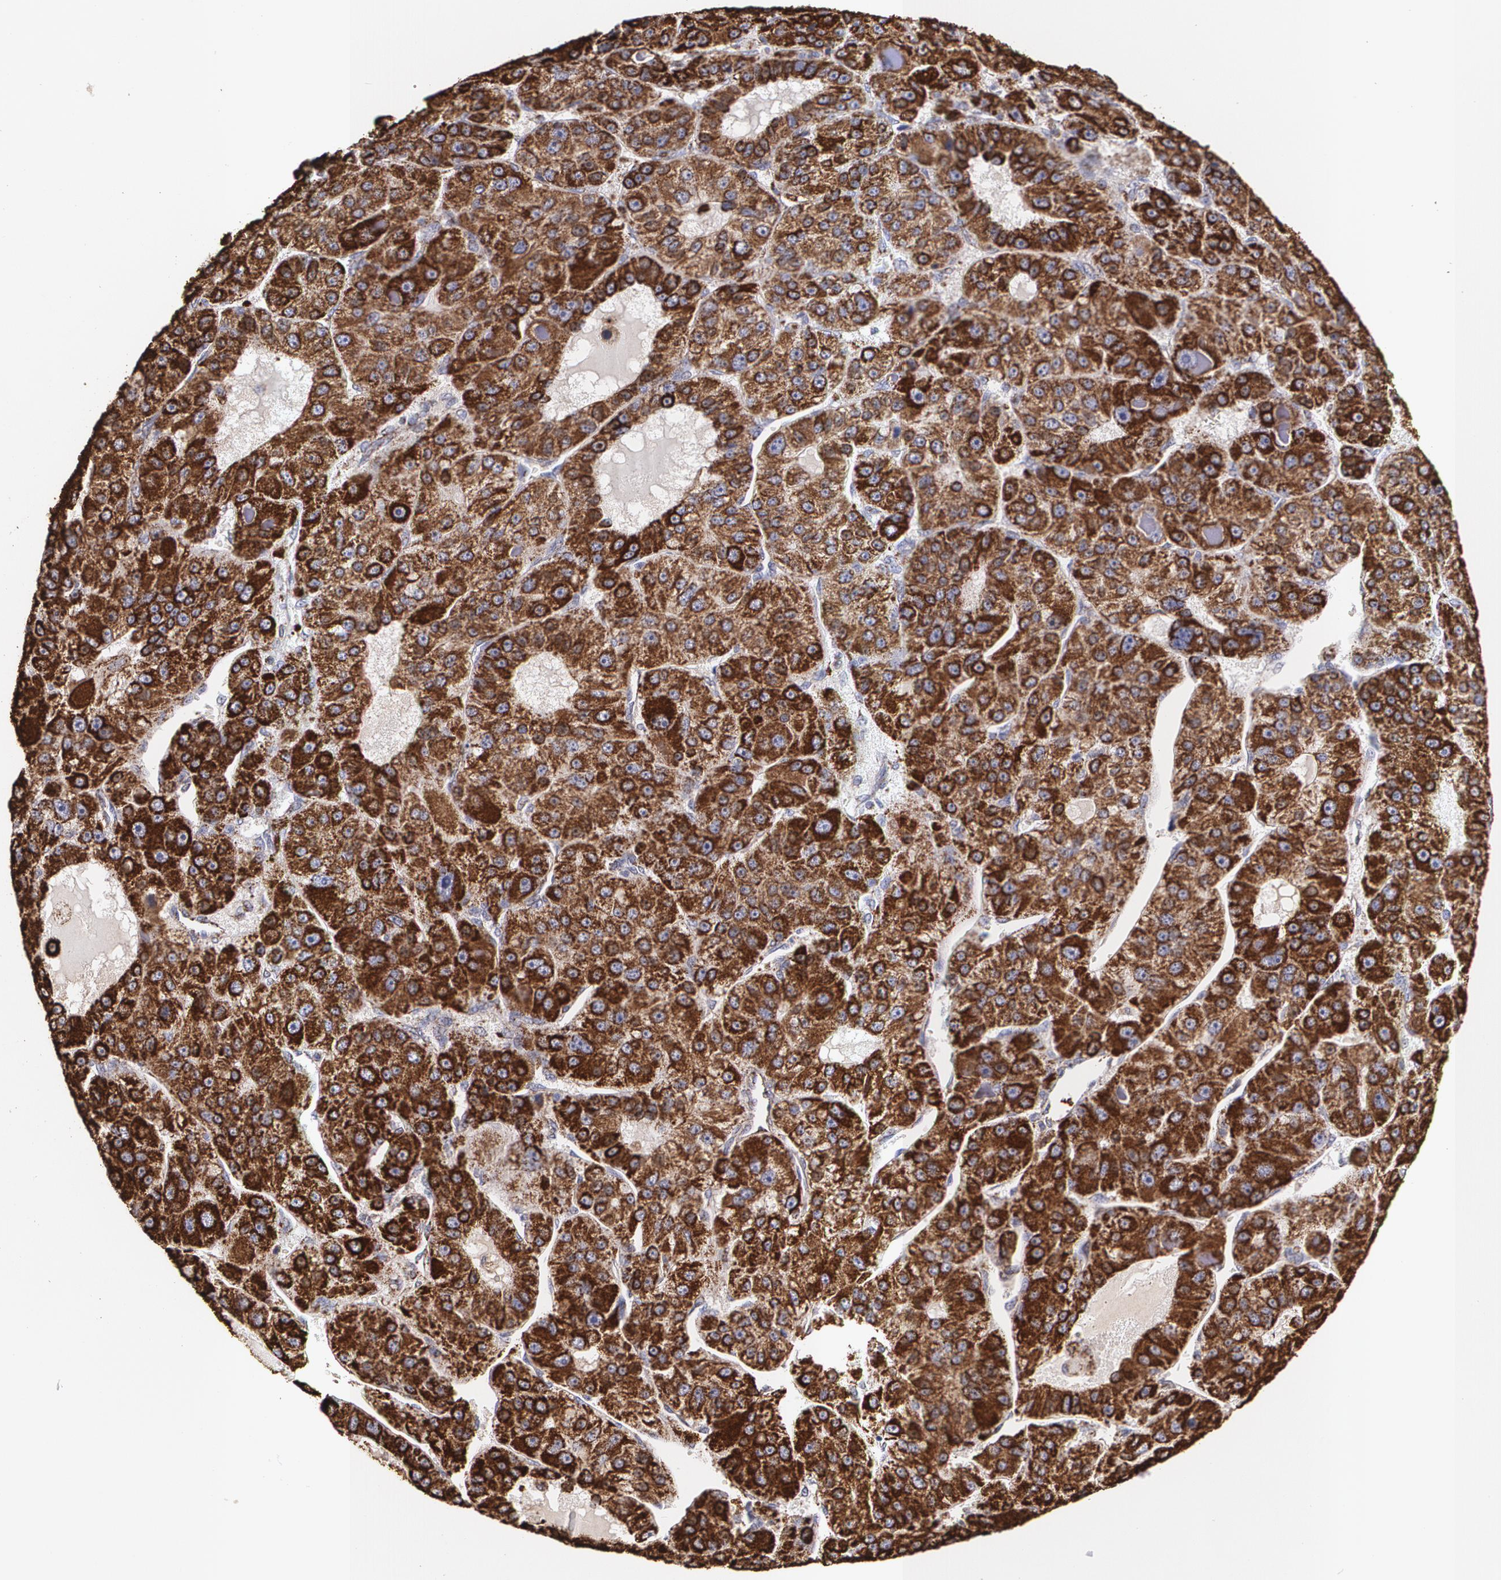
{"staining": {"intensity": "strong", "quantity": ">75%", "location": "cytoplasmic/membranous"}, "tissue": "liver cancer", "cell_type": "Tumor cells", "image_type": "cancer", "snomed": [{"axis": "morphology", "description": "Carcinoma, Hepatocellular, NOS"}, {"axis": "topography", "description": "Liver"}], "caption": "Immunohistochemical staining of liver cancer reveals strong cytoplasmic/membranous protein positivity in approximately >75% of tumor cells.", "gene": "HSPD1", "patient": {"sex": "male", "age": 76}}